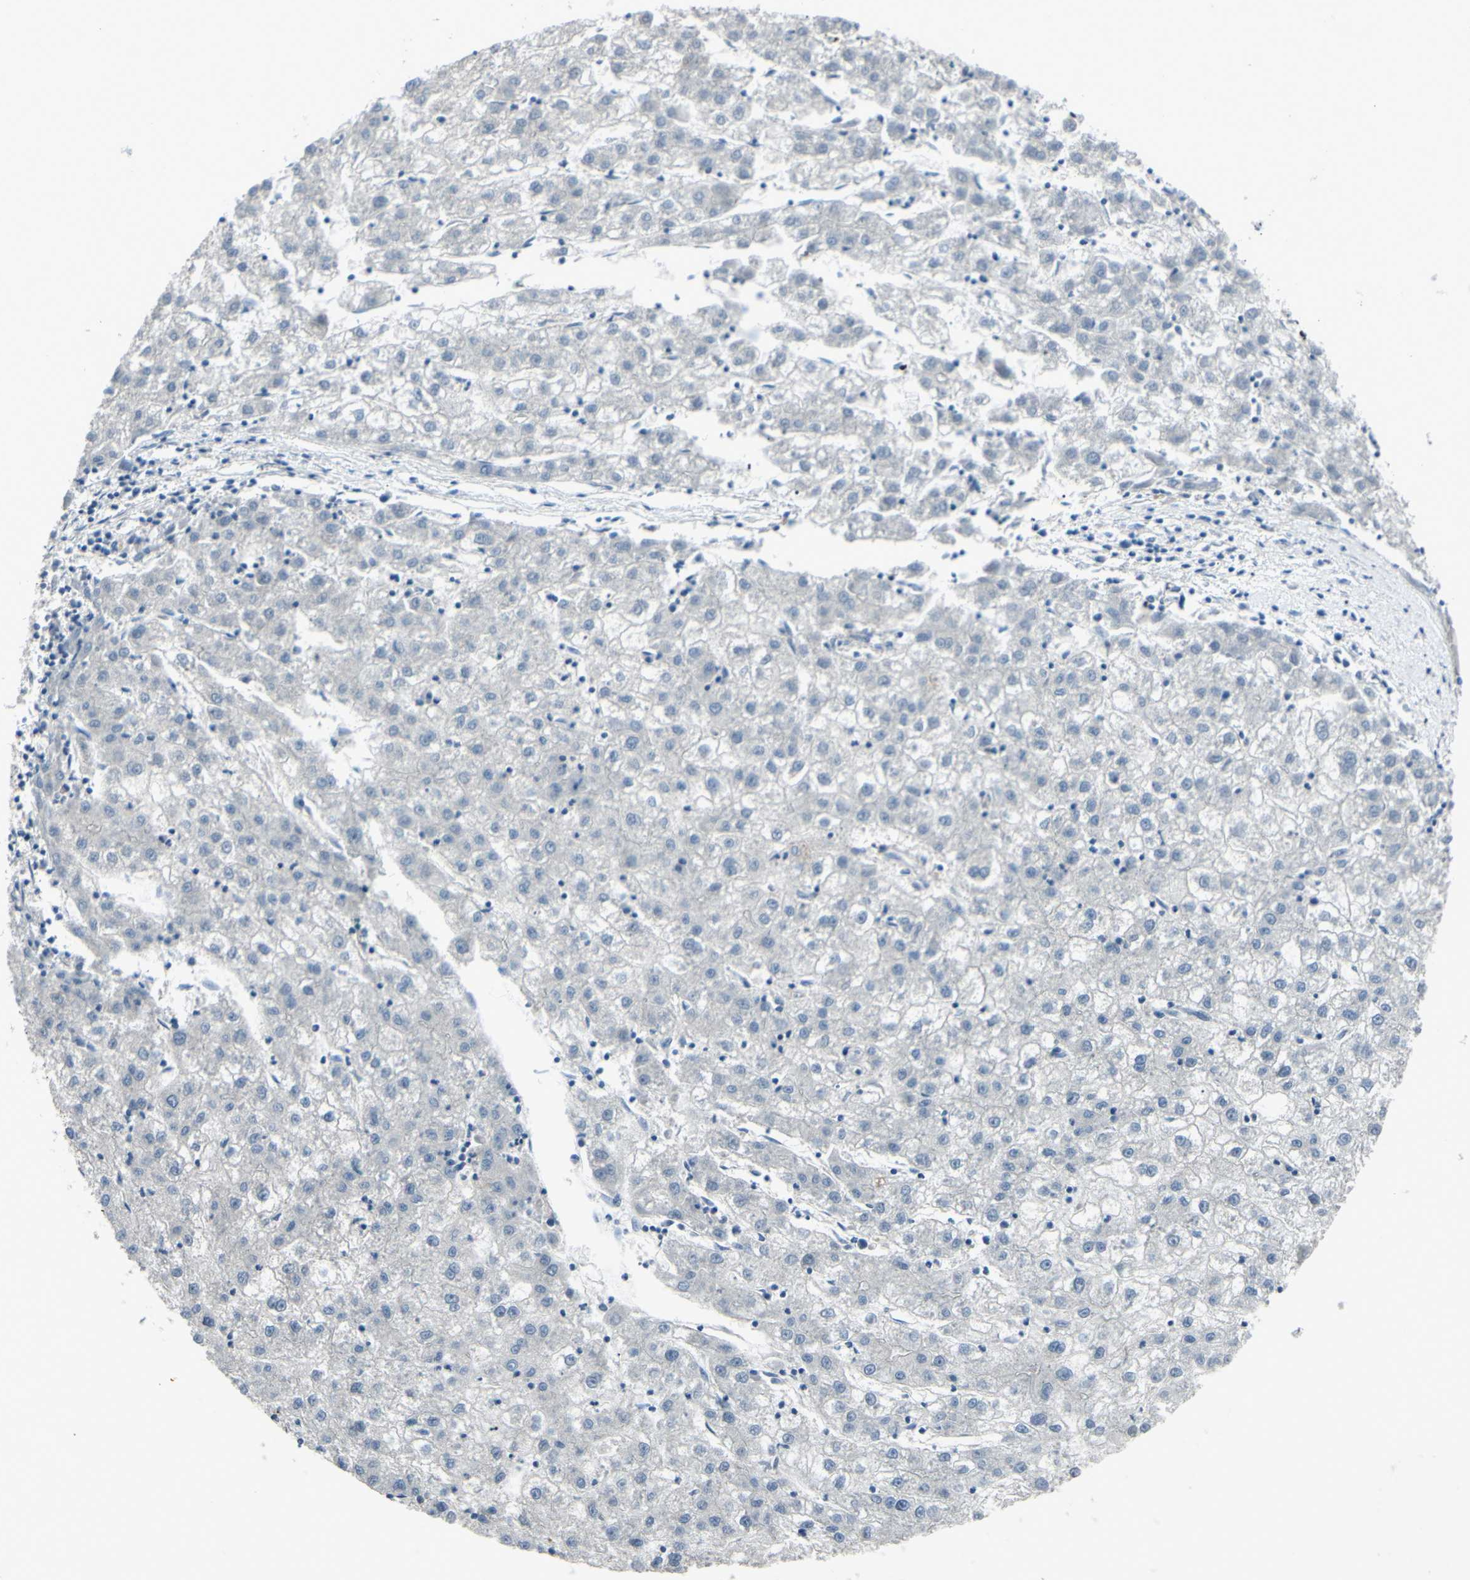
{"staining": {"intensity": "negative", "quantity": "none", "location": "none"}, "tissue": "liver cancer", "cell_type": "Tumor cells", "image_type": "cancer", "snomed": [{"axis": "morphology", "description": "Carcinoma, Hepatocellular, NOS"}, {"axis": "topography", "description": "Liver"}], "caption": "A histopathology image of human hepatocellular carcinoma (liver) is negative for staining in tumor cells.", "gene": "ETNK1", "patient": {"sex": "male", "age": 72}}